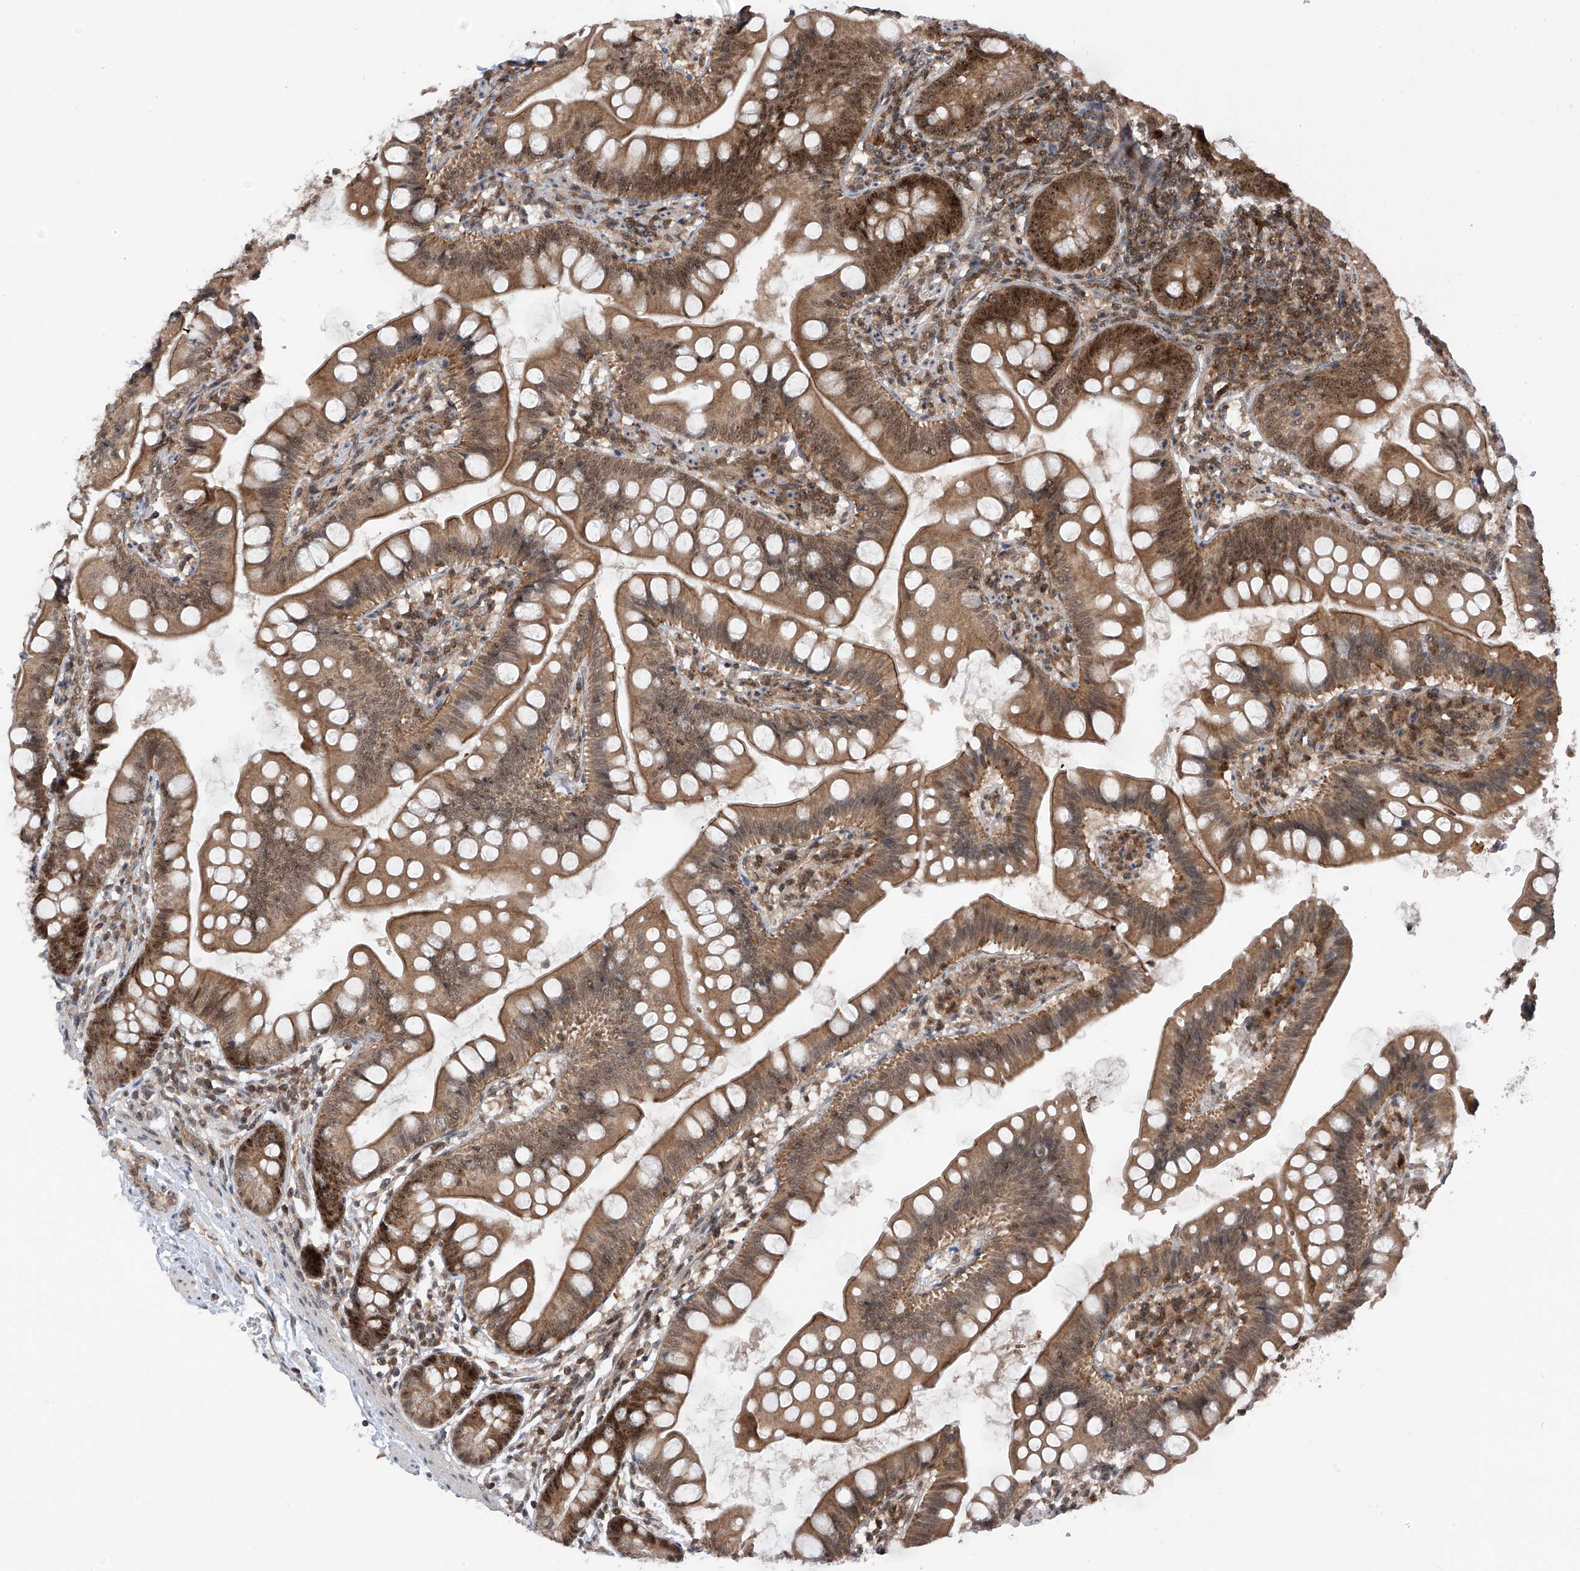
{"staining": {"intensity": "moderate", "quantity": ">75%", "location": "cytoplasmic/membranous,nuclear"}, "tissue": "small intestine", "cell_type": "Glandular cells", "image_type": "normal", "snomed": [{"axis": "morphology", "description": "Normal tissue, NOS"}, {"axis": "topography", "description": "Small intestine"}], "caption": "An immunohistochemistry (IHC) photomicrograph of benign tissue is shown. Protein staining in brown labels moderate cytoplasmic/membranous,nuclear positivity in small intestine within glandular cells.", "gene": "C1orf131", "patient": {"sex": "male", "age": 7}}